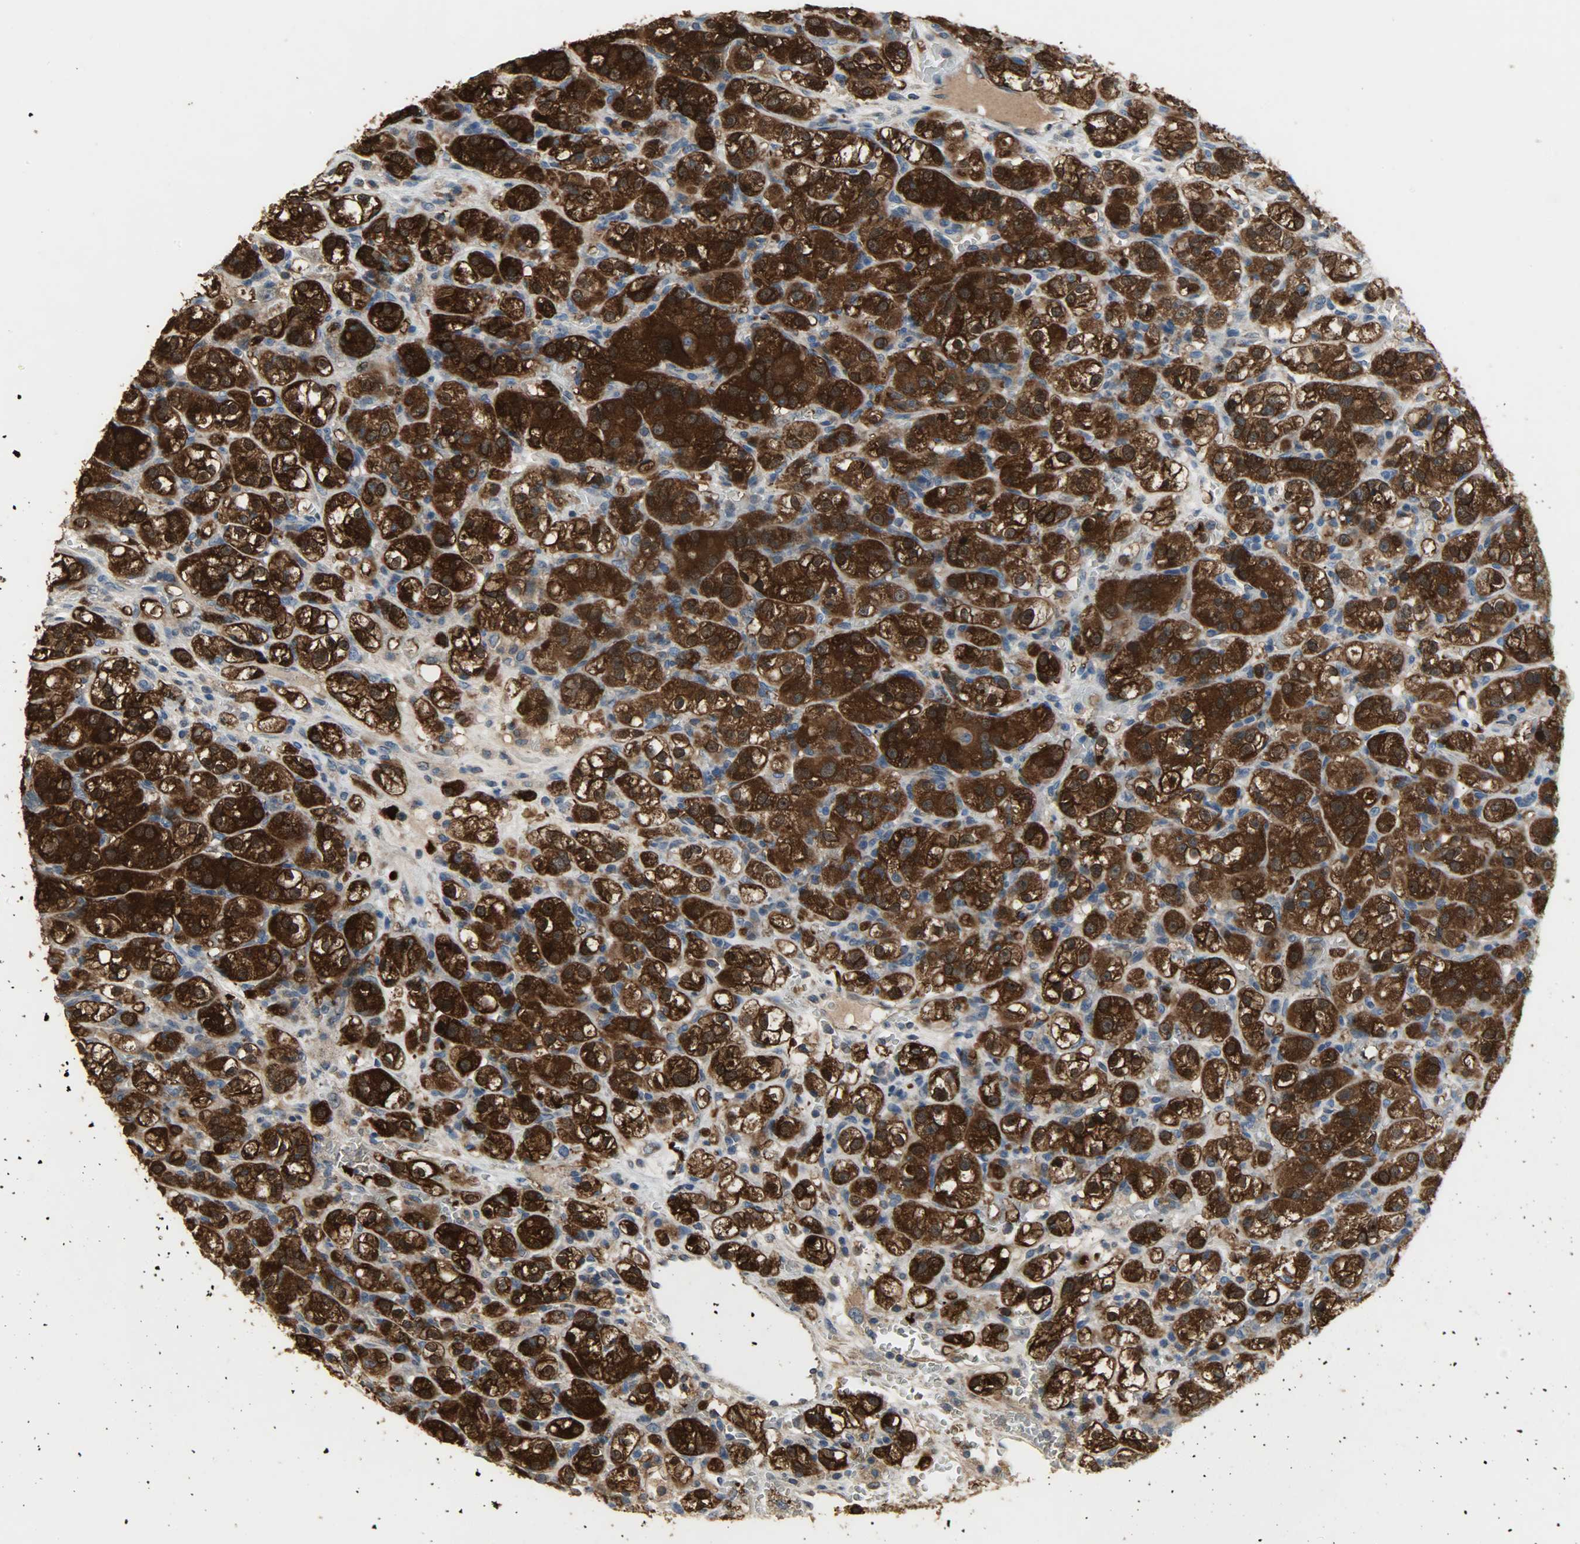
{"staining": {"intensity": "strong", "quantity": ">75%", "location": "cytoplasmic/membranous"}, "tissue": "renal cancer", "cell_type": "Tumor cells", "image_type": "cancer", "snomed": [{"axis": "morphology", "description": "Normal tissue, NOS"}, {"axis": "morphology", "description": "Adenocarcinoma, NOS"}, {"axis": "topography", "description": "Kidney"}], "caption": "About >75% of tumor cells in human renal cancer display strong cytoplasmic/membranous protein staining as visualized by brown immunohistochemical staining.", "gene": "AMT", "patient": {"sex": "male", "age": 61}}